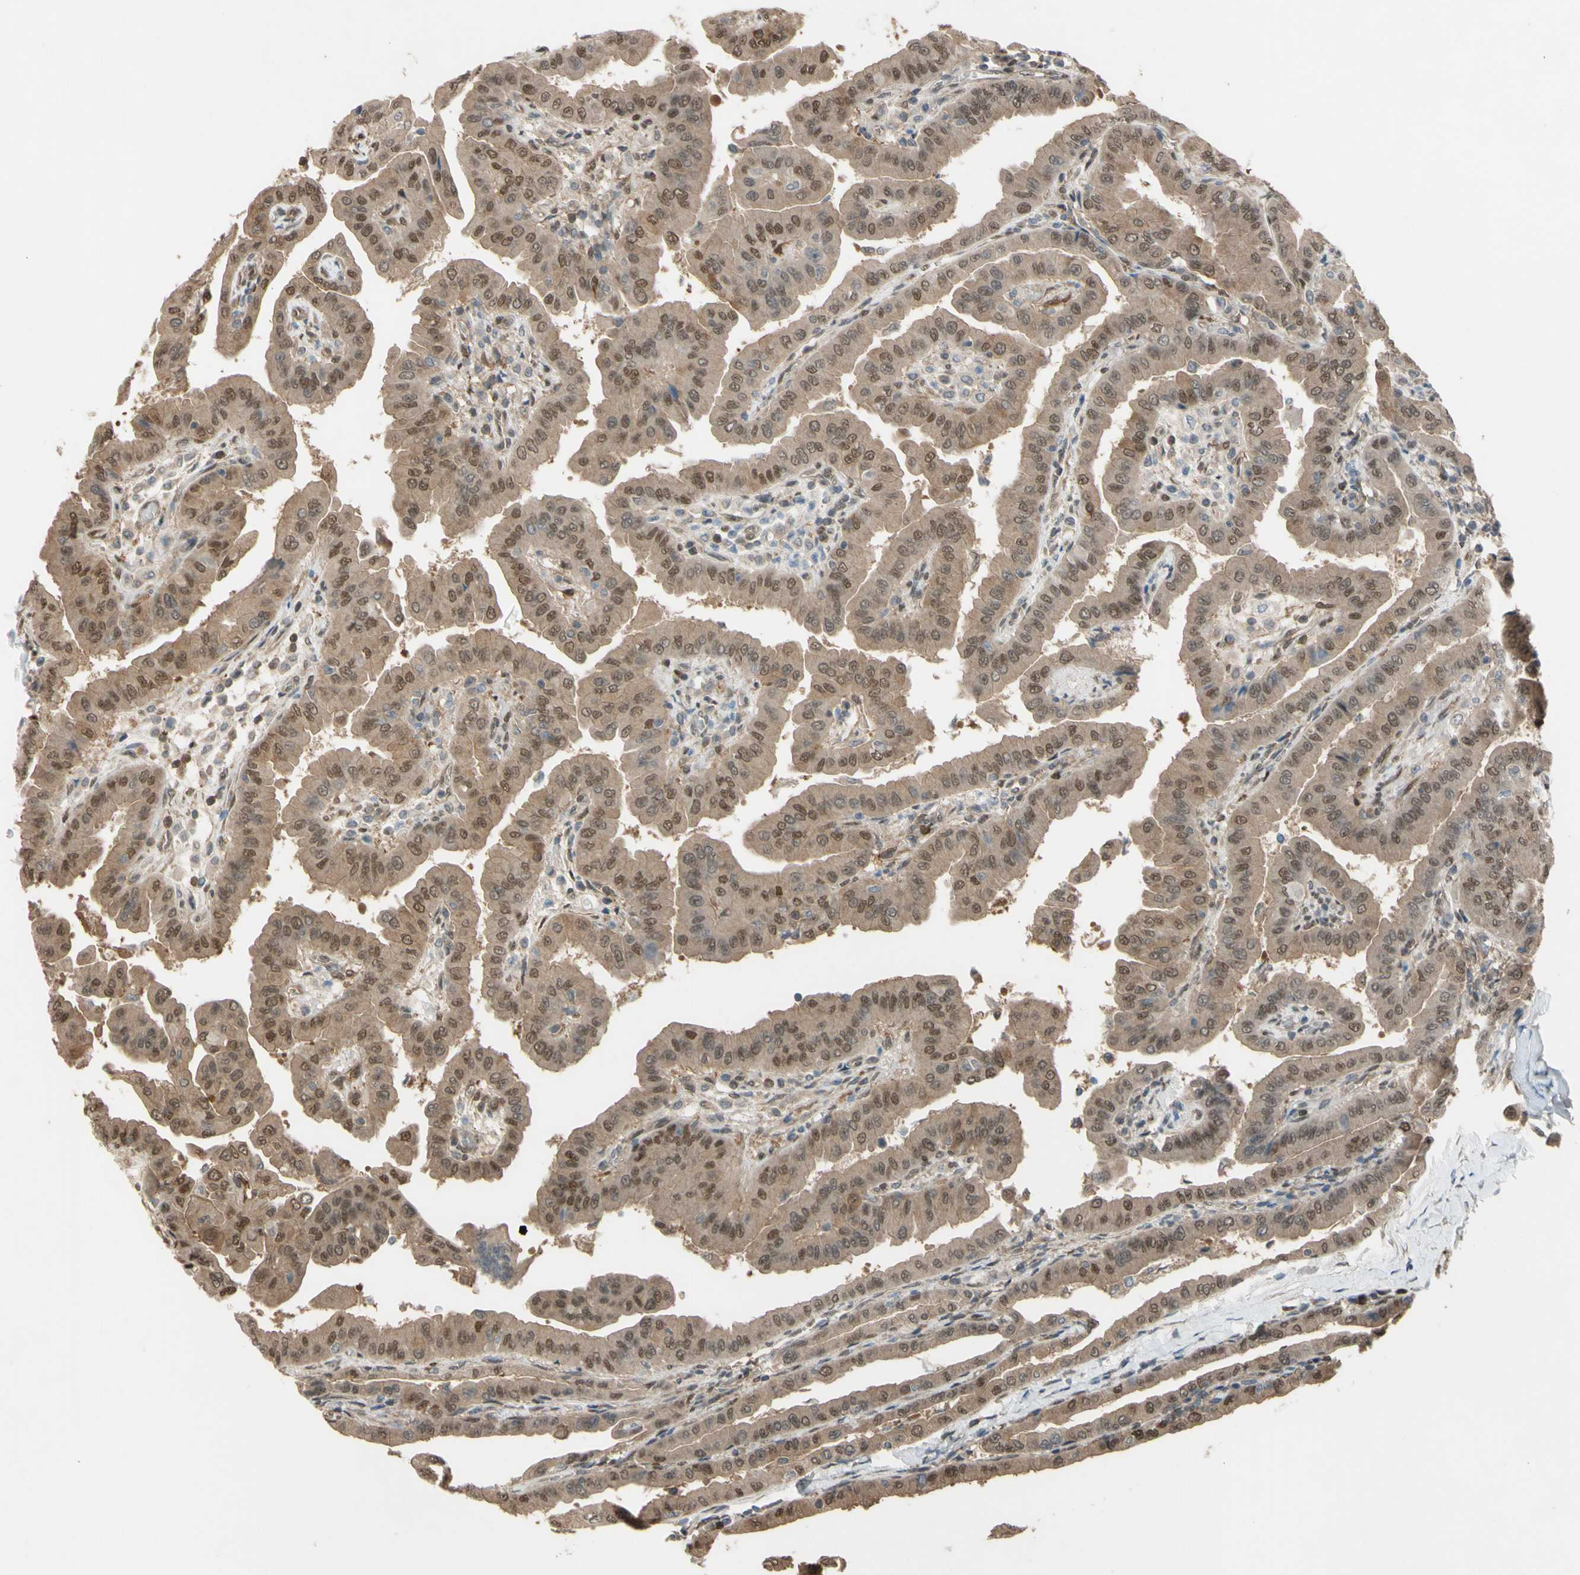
{"staining": {"intensity": "moderate", "quantity": ">75%", "location": "cytoplasmic/membranous,nuclear"}, "tissue": "thyroid cancer", "cell_type": "Tumor cells", "image_type": "cancer", "snomed": [{"axis": "morphology", "description": "Papillary adenocarcinoma, NOS"}, {"axis": "topography", "description": "Thyroid gland"}], "caption": "Immunohistochemistry (DAB (3,3'-diaminobenzidine)) staining of thyroid cancer (papillary adenocarcinoma) demonstrates moderate cytoplasmic/membranous and nuclear protein positivity in about >75% of tumor cells.", "gene": "YWHAQ", "patient": {"sex": "male", "age": 33}}